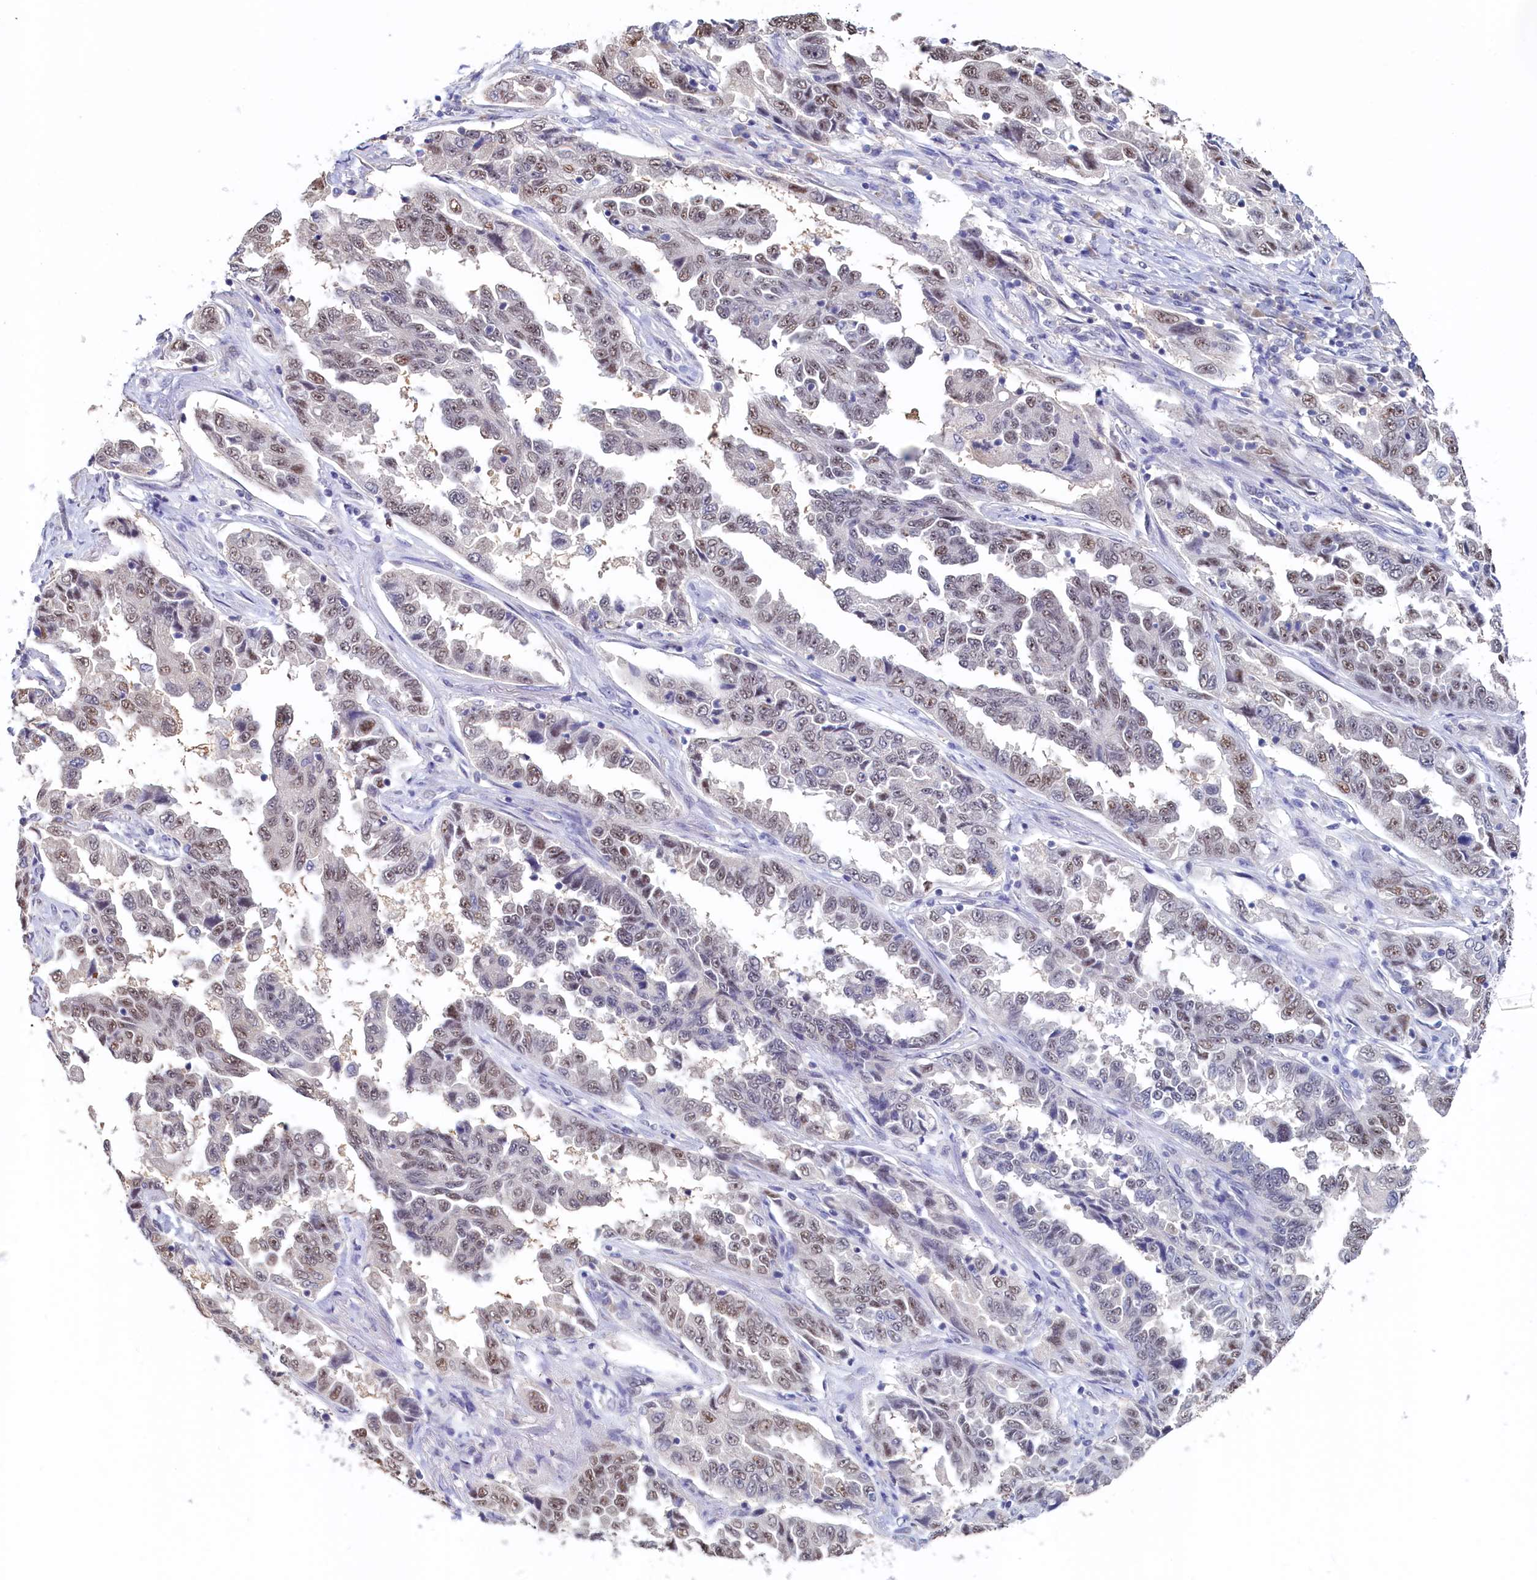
{"staining": {"intensity": "moderate", "quantity": "25%-75%", "location": "nuclear"}, "tissue": "lung cancer", "cell_type": "Tumor cells", "image_type": "cancer", "snomed": [{"axis": "morphology", "description": "Adenocarcinoma, NOS"}, {"axis": "topography", "description": "Lung"}], "caption": "Approximately 25%-75% of tumor cells in lung cancer display moderate nuclear protein positivity as visualized by brown immunohistochemical staining.", "gene": "MOSPD3", "patient": {"sex": "female", "age": 51}}